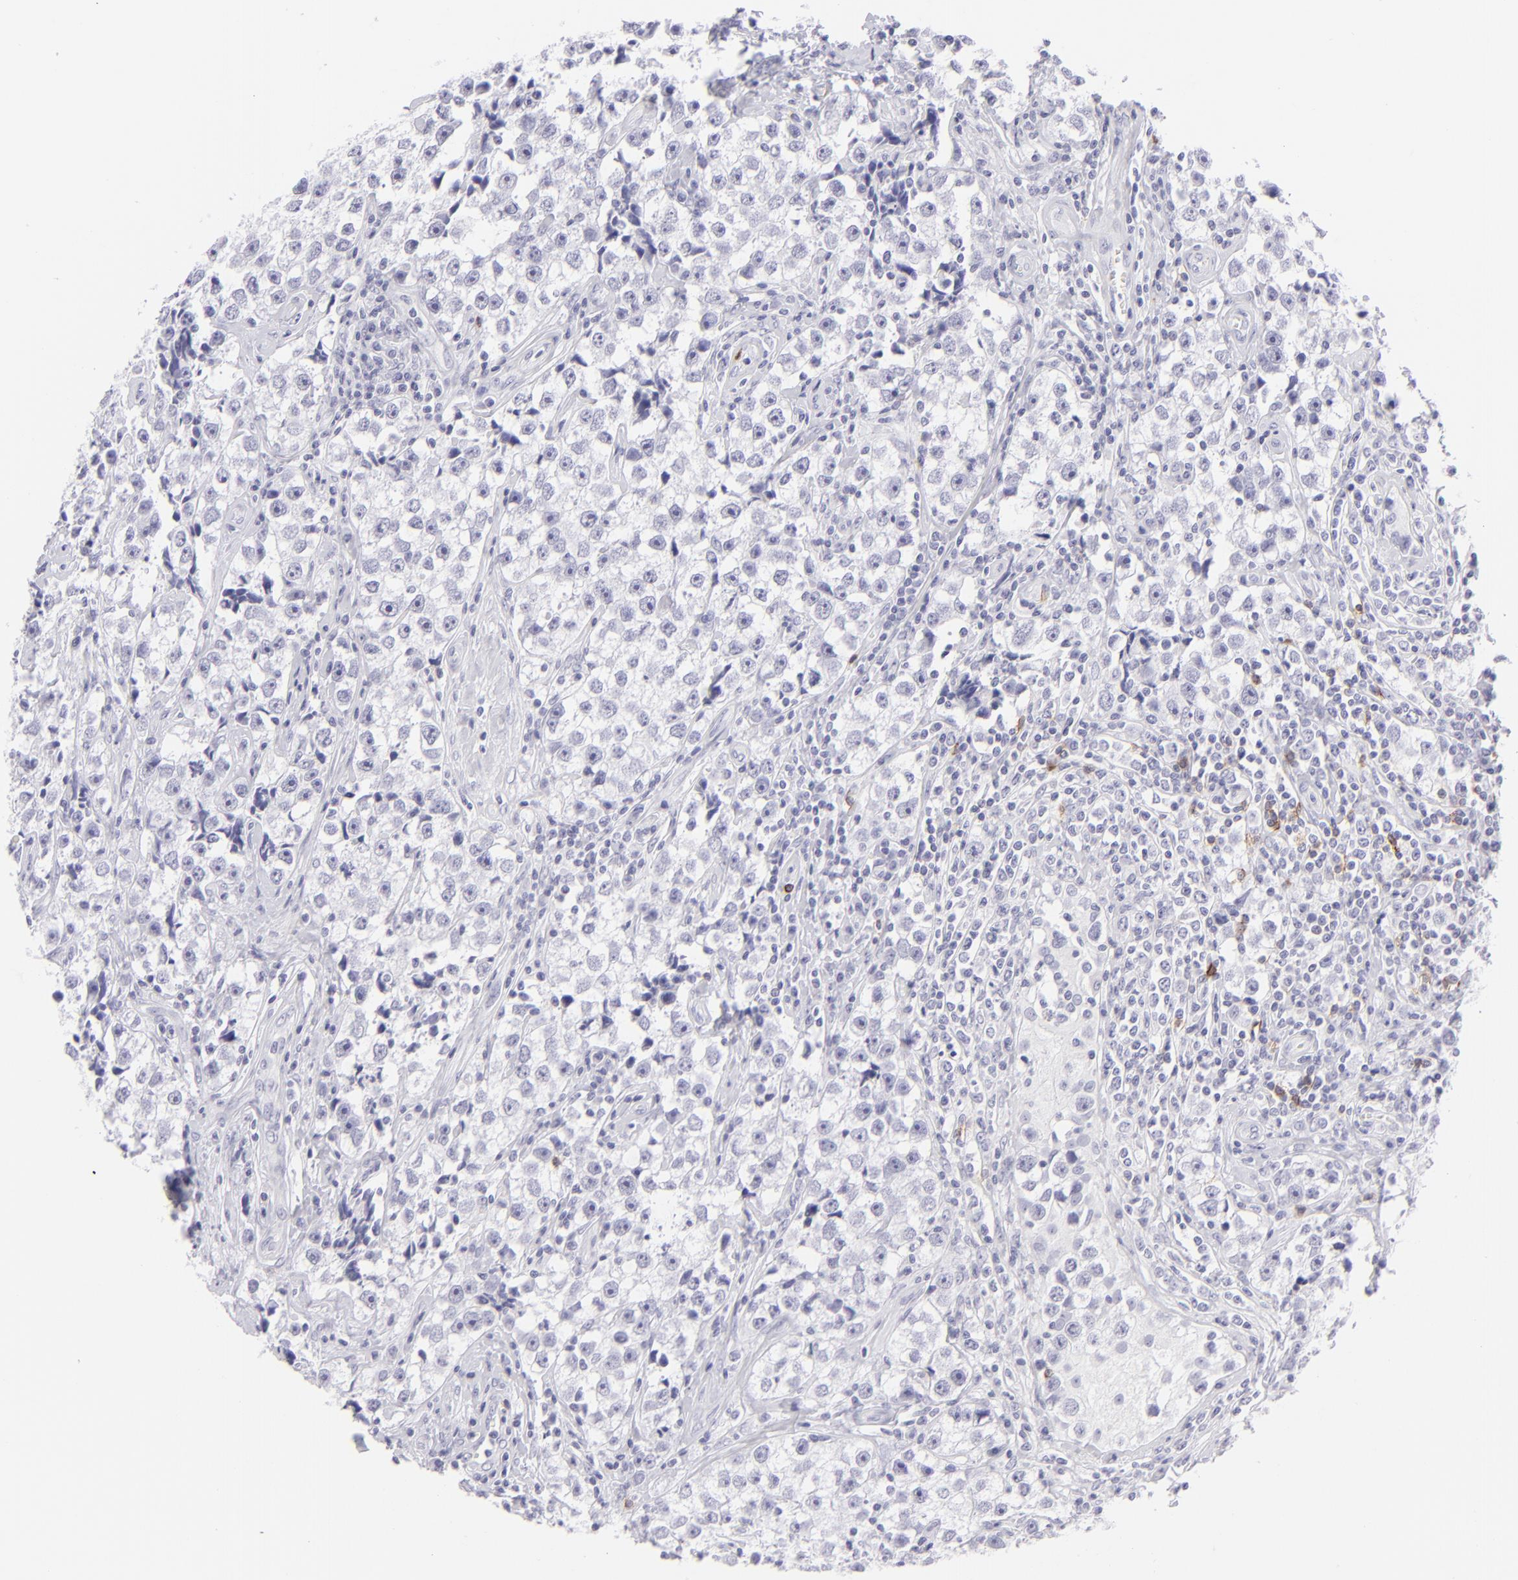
{"staining": {"intensity": "negative", "quantity": "none", "location": "none"}, "tissue": "testis cancer", "cell_type": "Tumor cells", "image_type": "cancer", "snomed": [{"axis": "morphology", "description": "Seminoma, NOS"}, {"axis": "topography", "description": "Testis"}], "caption": "Immunohistochemistry of testis cancer reveals no expression in tumor cells.", "gene": "FCER2", "patient": {"sex": "male", "age": 32}}